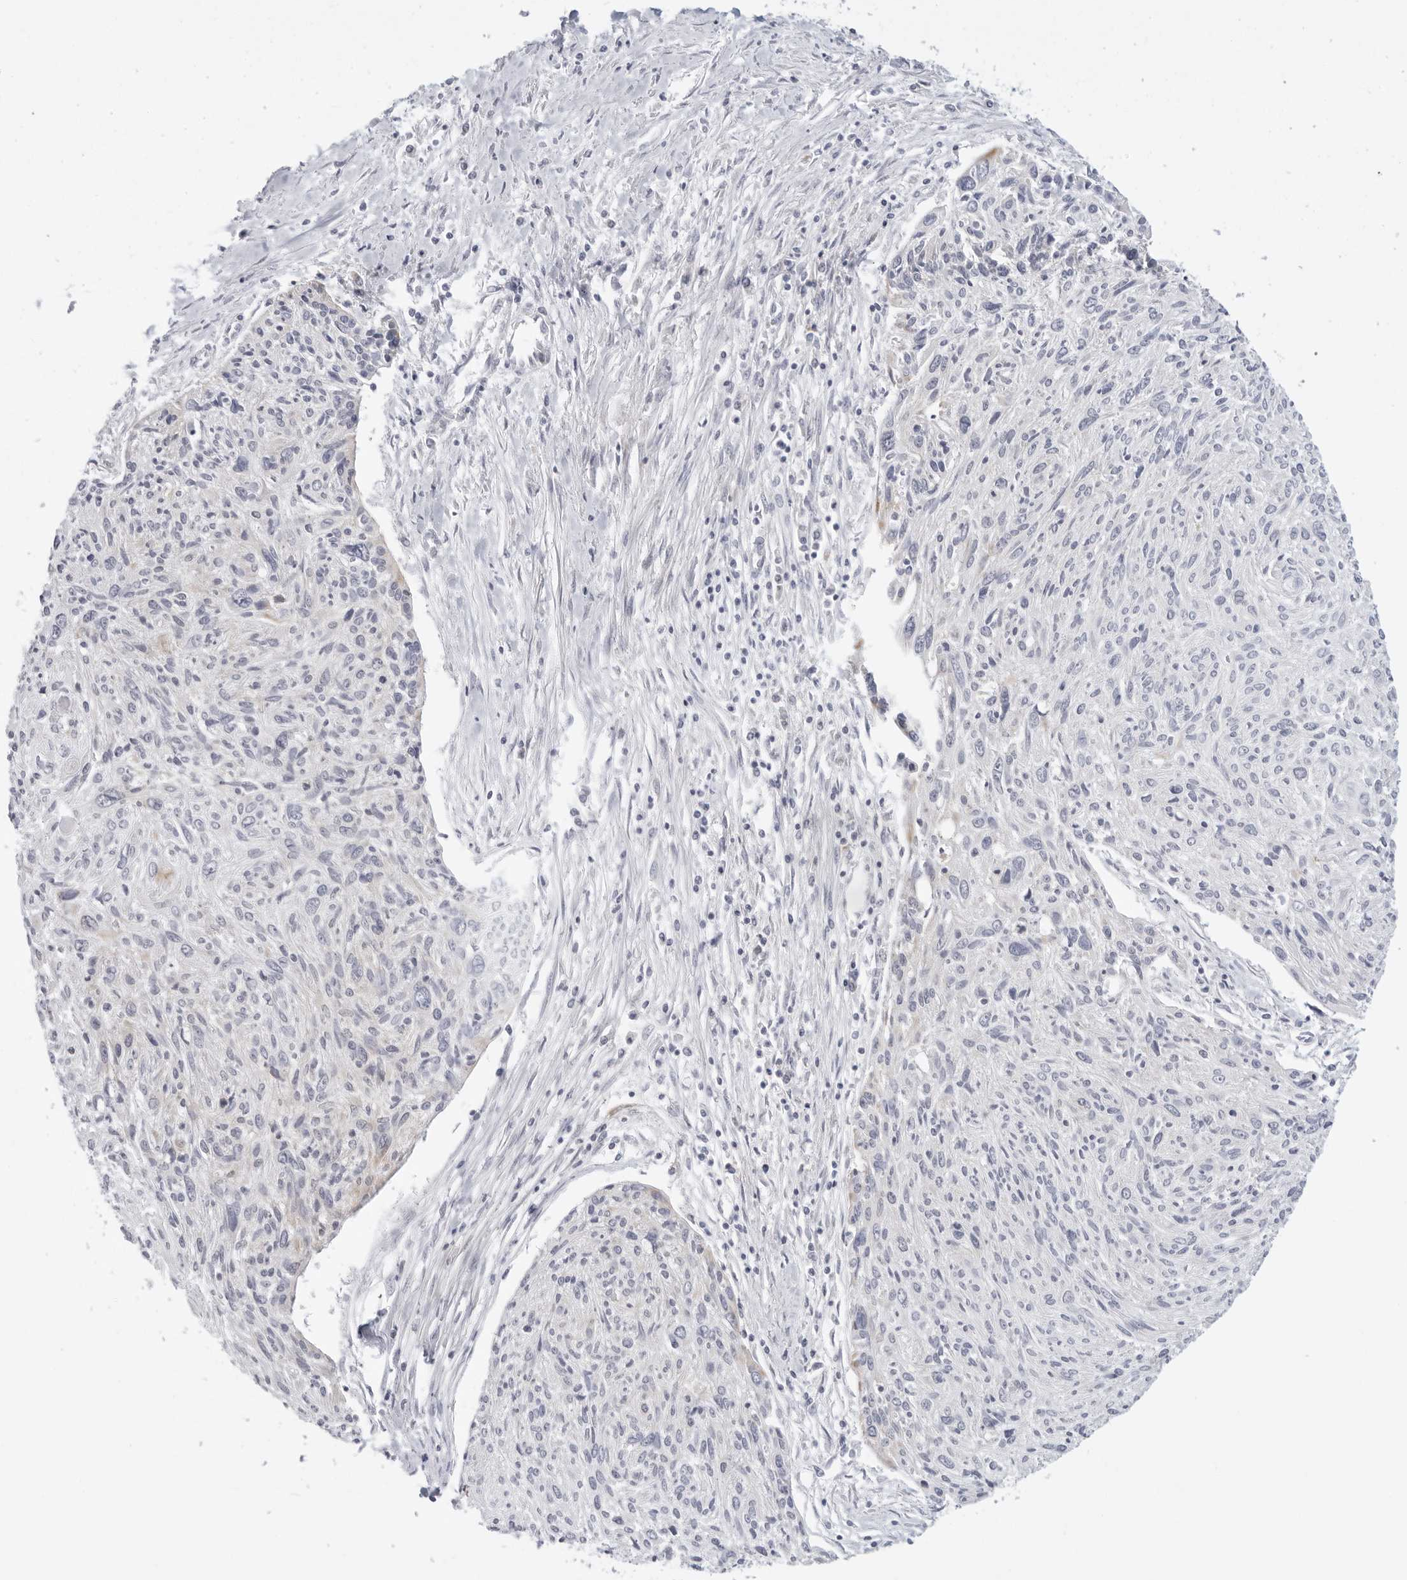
{"staining": {"intensity": "negative", "quantity": "none", "location": "none"}, "tissue": "cervical cancer", "cell_type": "Tumor cells", "image_type": "cancer", "snomed": [{"axis": "morphology", "description": "Squamous cell carcinoma, NOS"}, {"axis": "topography", "description": "Cervix"}], "caption": "Squamous cell carcinoma (cervical) was stained to show a protein in brown. There is no significant staining in tumor cells.", "gene": "CIART", "patient": {"sex": "female", "age": 51}}